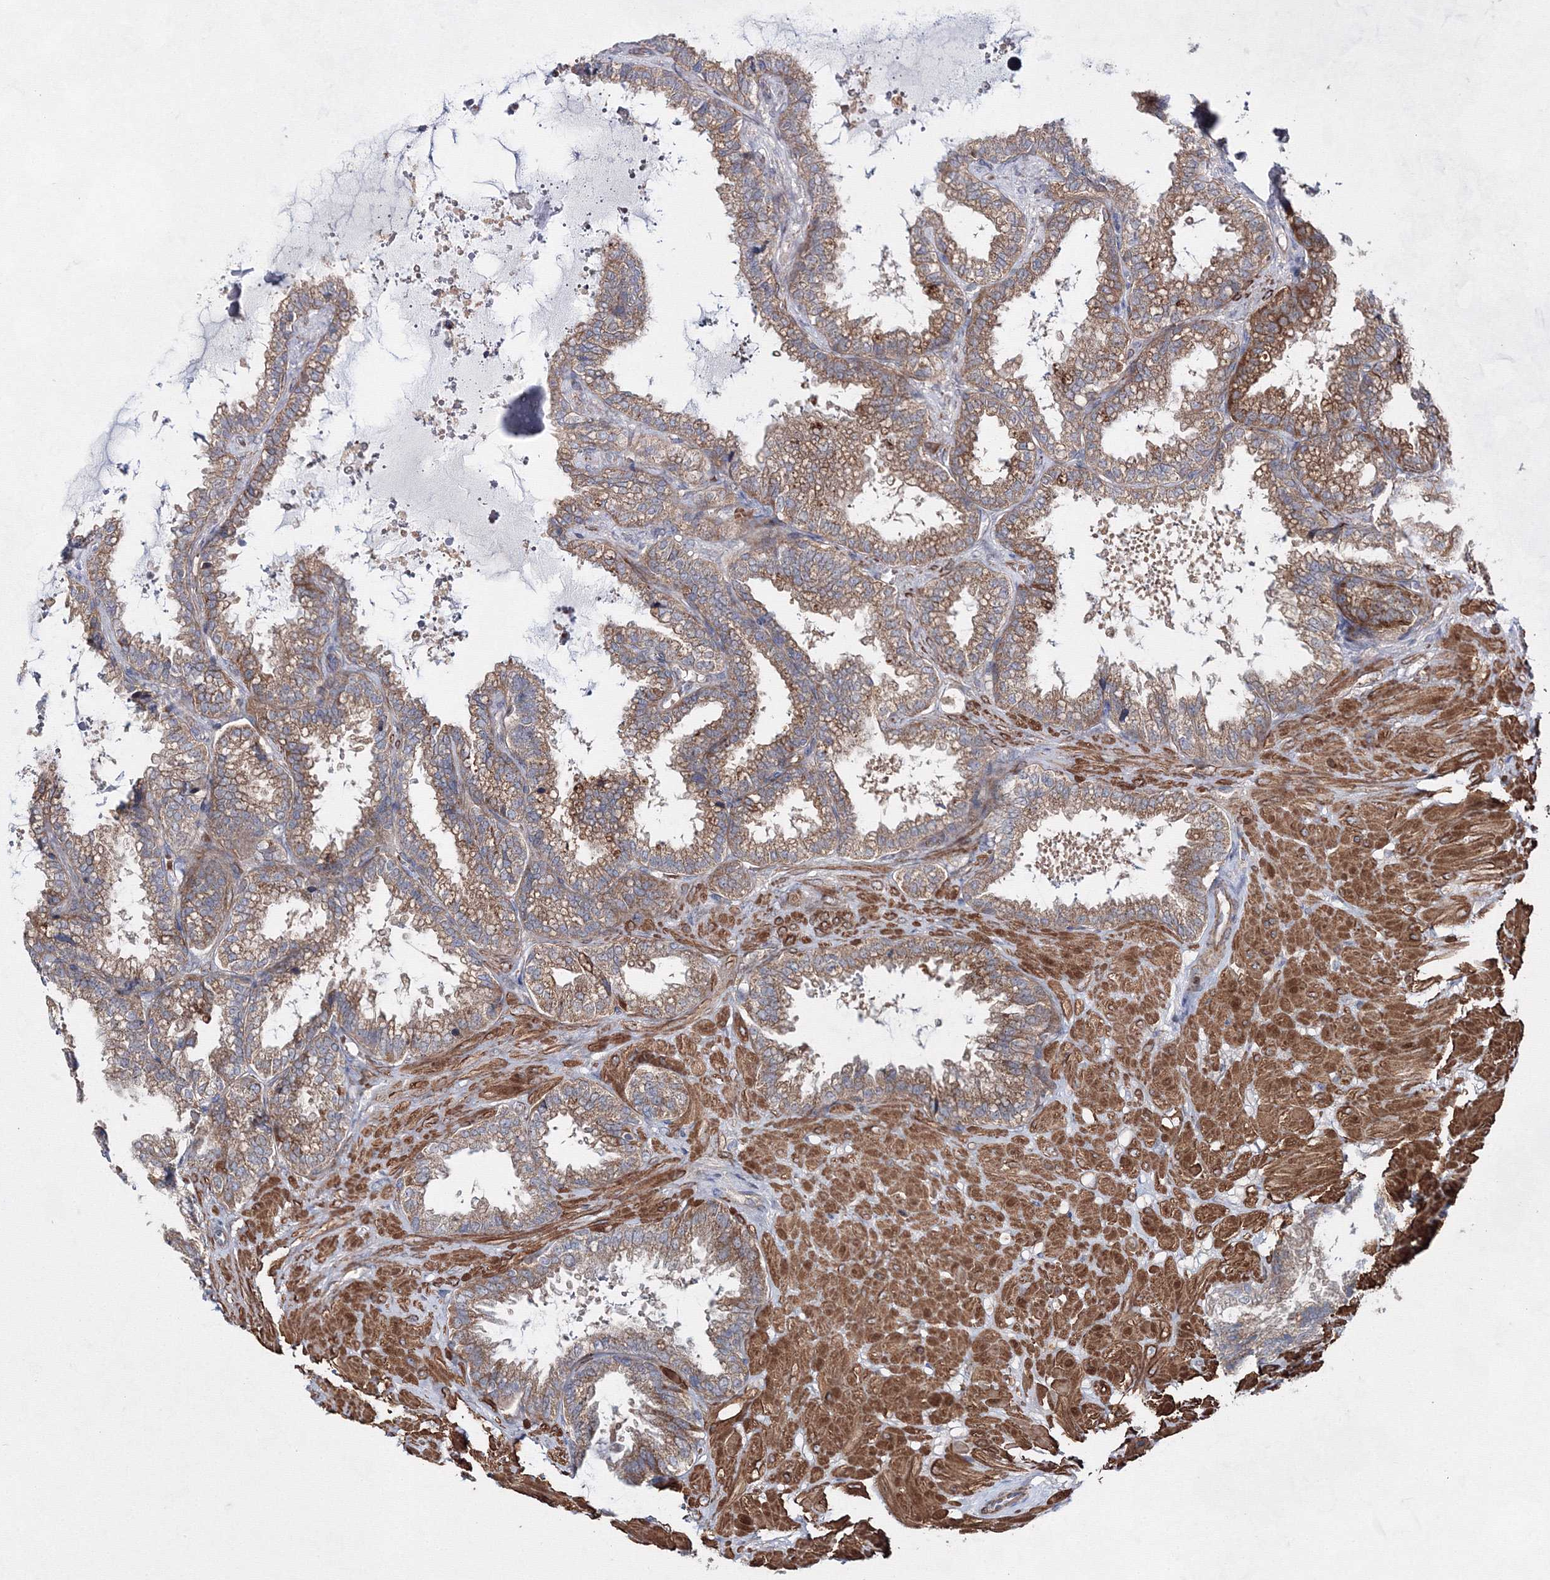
{"staining": {"intensity": "moderate", "quantity": ">75%", "location": "cytoplasmic/membranous"}, "tissue": "seminal vesicle", "cell_type": "Glandular cells", "image_type": "normal", "snomed": [{"axis": "morphology", "description": "Normal tissue, NOS"}, {"axis": "topography", "description": "Seminal veicle"}], "caption": "A histopathology image of human seminal vesicle stained for a protein exhibits moderate cytoplasmic/membranous brown staining in glandular cells.", "gene": "GFM1", "patient": {"sex": "male", "age": 46}}